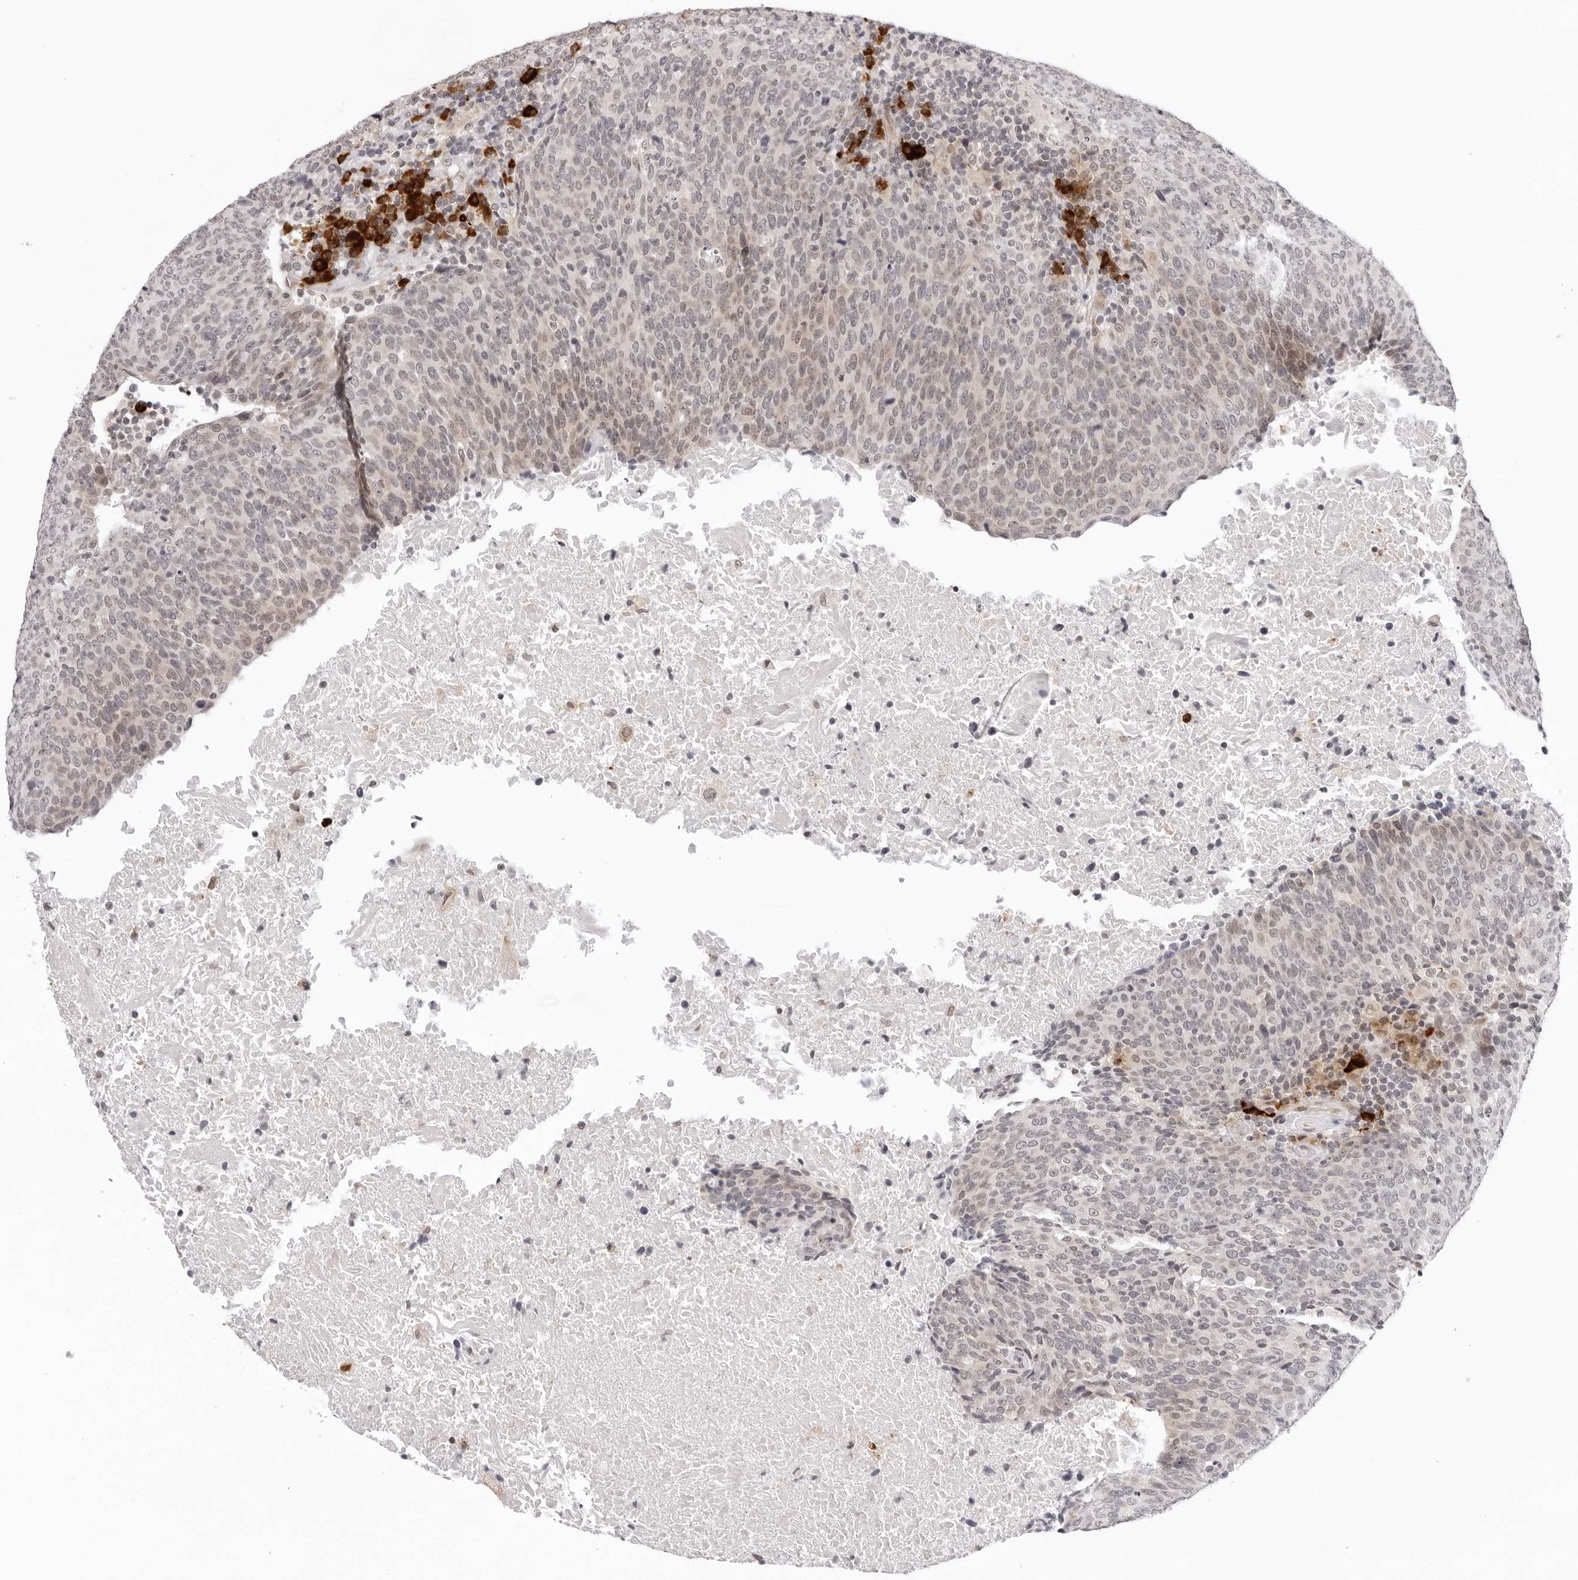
{"staining": {"intensity": "weak", "quantity": "<25%", "location": "cytoplasmic/membranous"}, "tissue": "head and neck cancer", "cell_type": "Tumor cells", "image_type": "cancer", "snomed": [{"axis": "morphology", "description": "Squamous cell carcinoma, NOS"}, {"axis": "morphology", "description": "Squamous cell carcinoma, metastatic, NOS"}, {"axis": "topography", "description": "Lymph node"}, {"axis": "topography", "description": "Head-Neck"}], "caption": "Human head and neck squamous cell carcinoma stained for a protein using immunohistochemistry (IHC) displays no staining in tumor cells.", "gene": "IL17RA", "patient": {"sex": "male", "age": 62}}